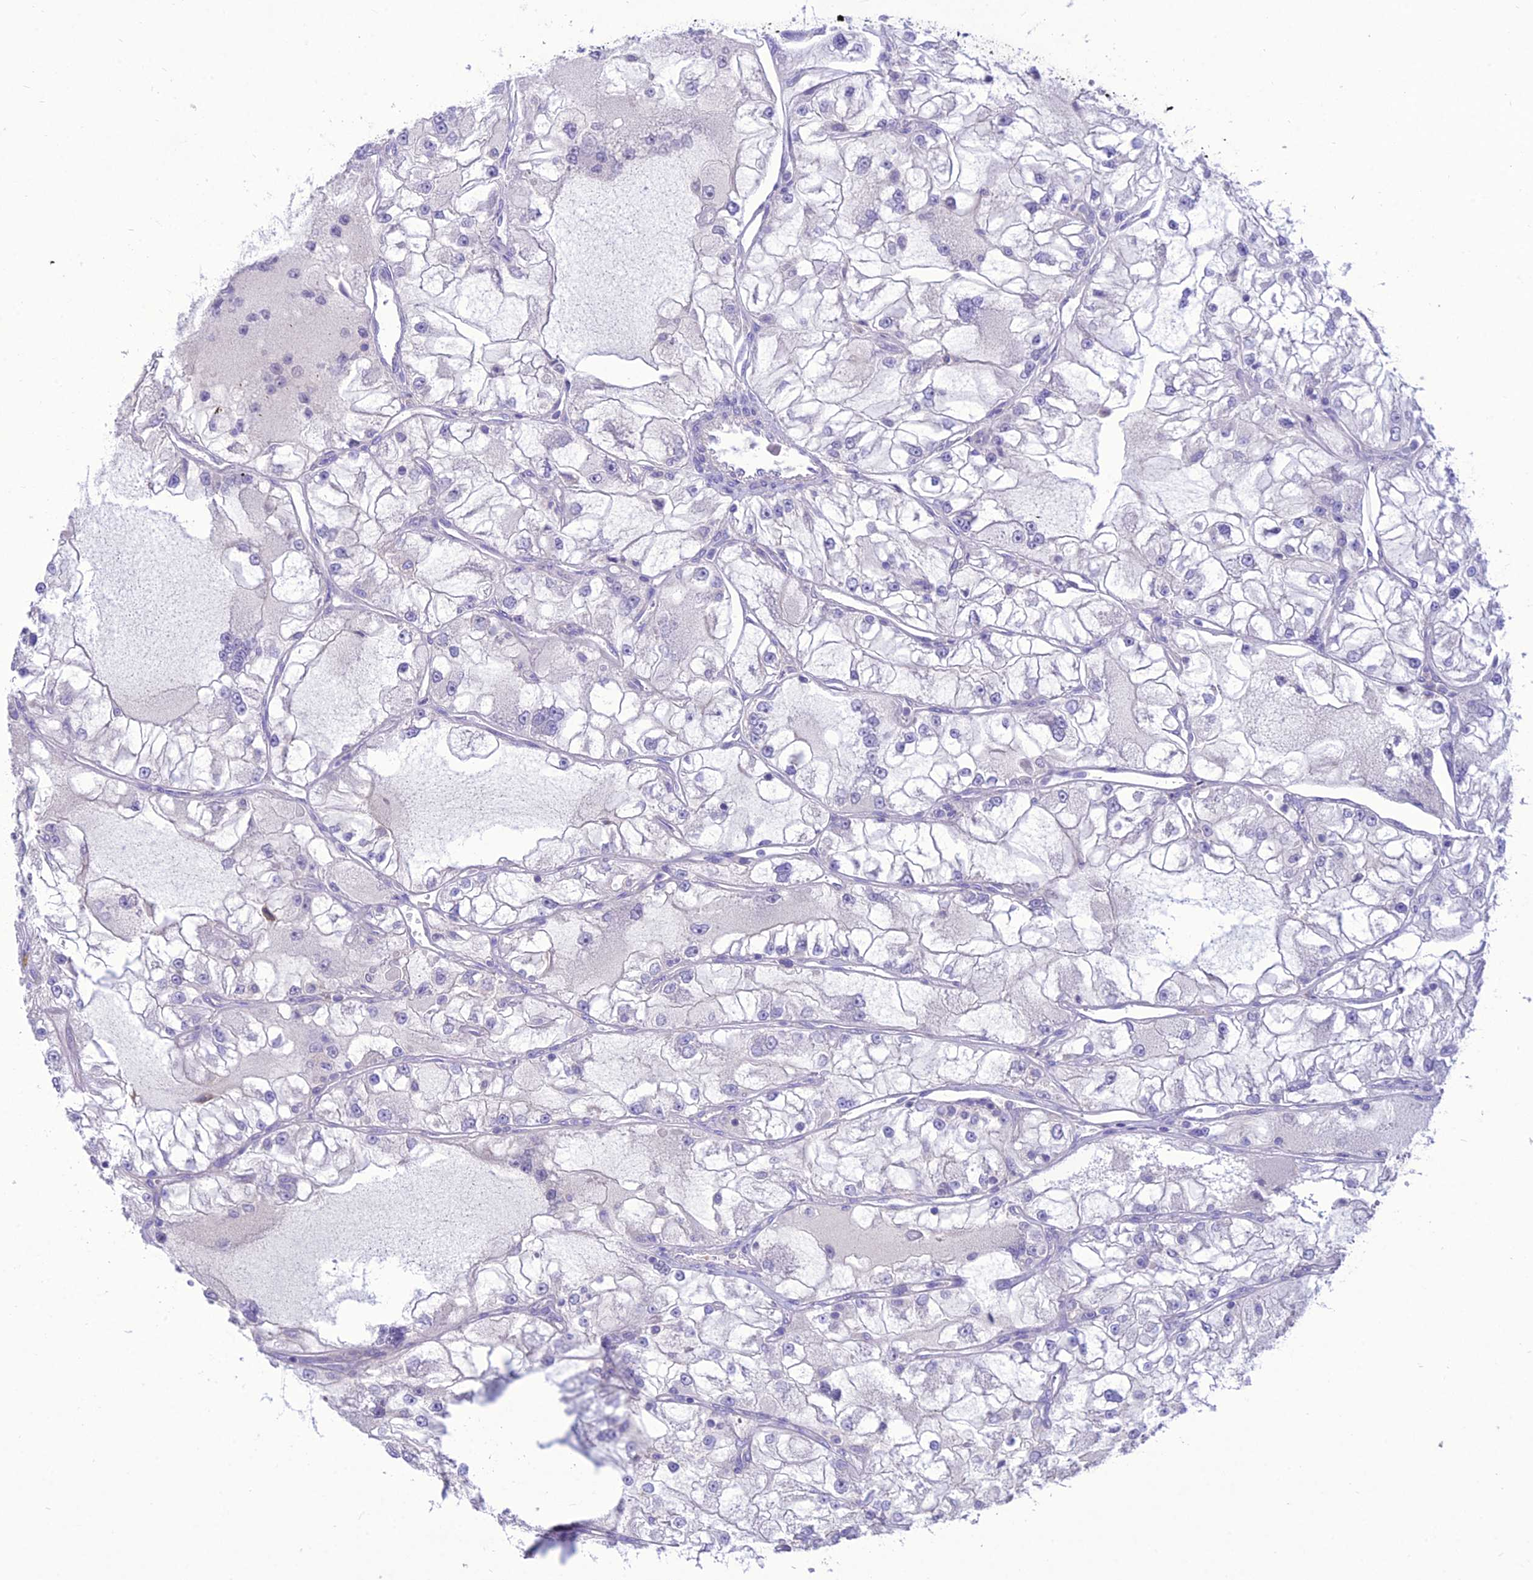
{"staining": {"intensity": "negative", "quantity": "none", "location": "none"}, "tissue": "renal cancer", "cell_type": "Tumor cells", "image_type": "cancer", "snomed": [{"axis": "morphology", "description": "Adenocarcinoma, NOS"}, {"axis": "topography", "description": "Kidney"}], "caption": "High magnification brightfield microscopy of adenocarcinoma (renal) stained with DAB (3,3'-diaminobenzidine) (brown) and counterstained with hematoxylin (blue): tumor cells show no significant positivity.", "gene": "TEKT3", "patient": {"sex": "female", "age": 72}}